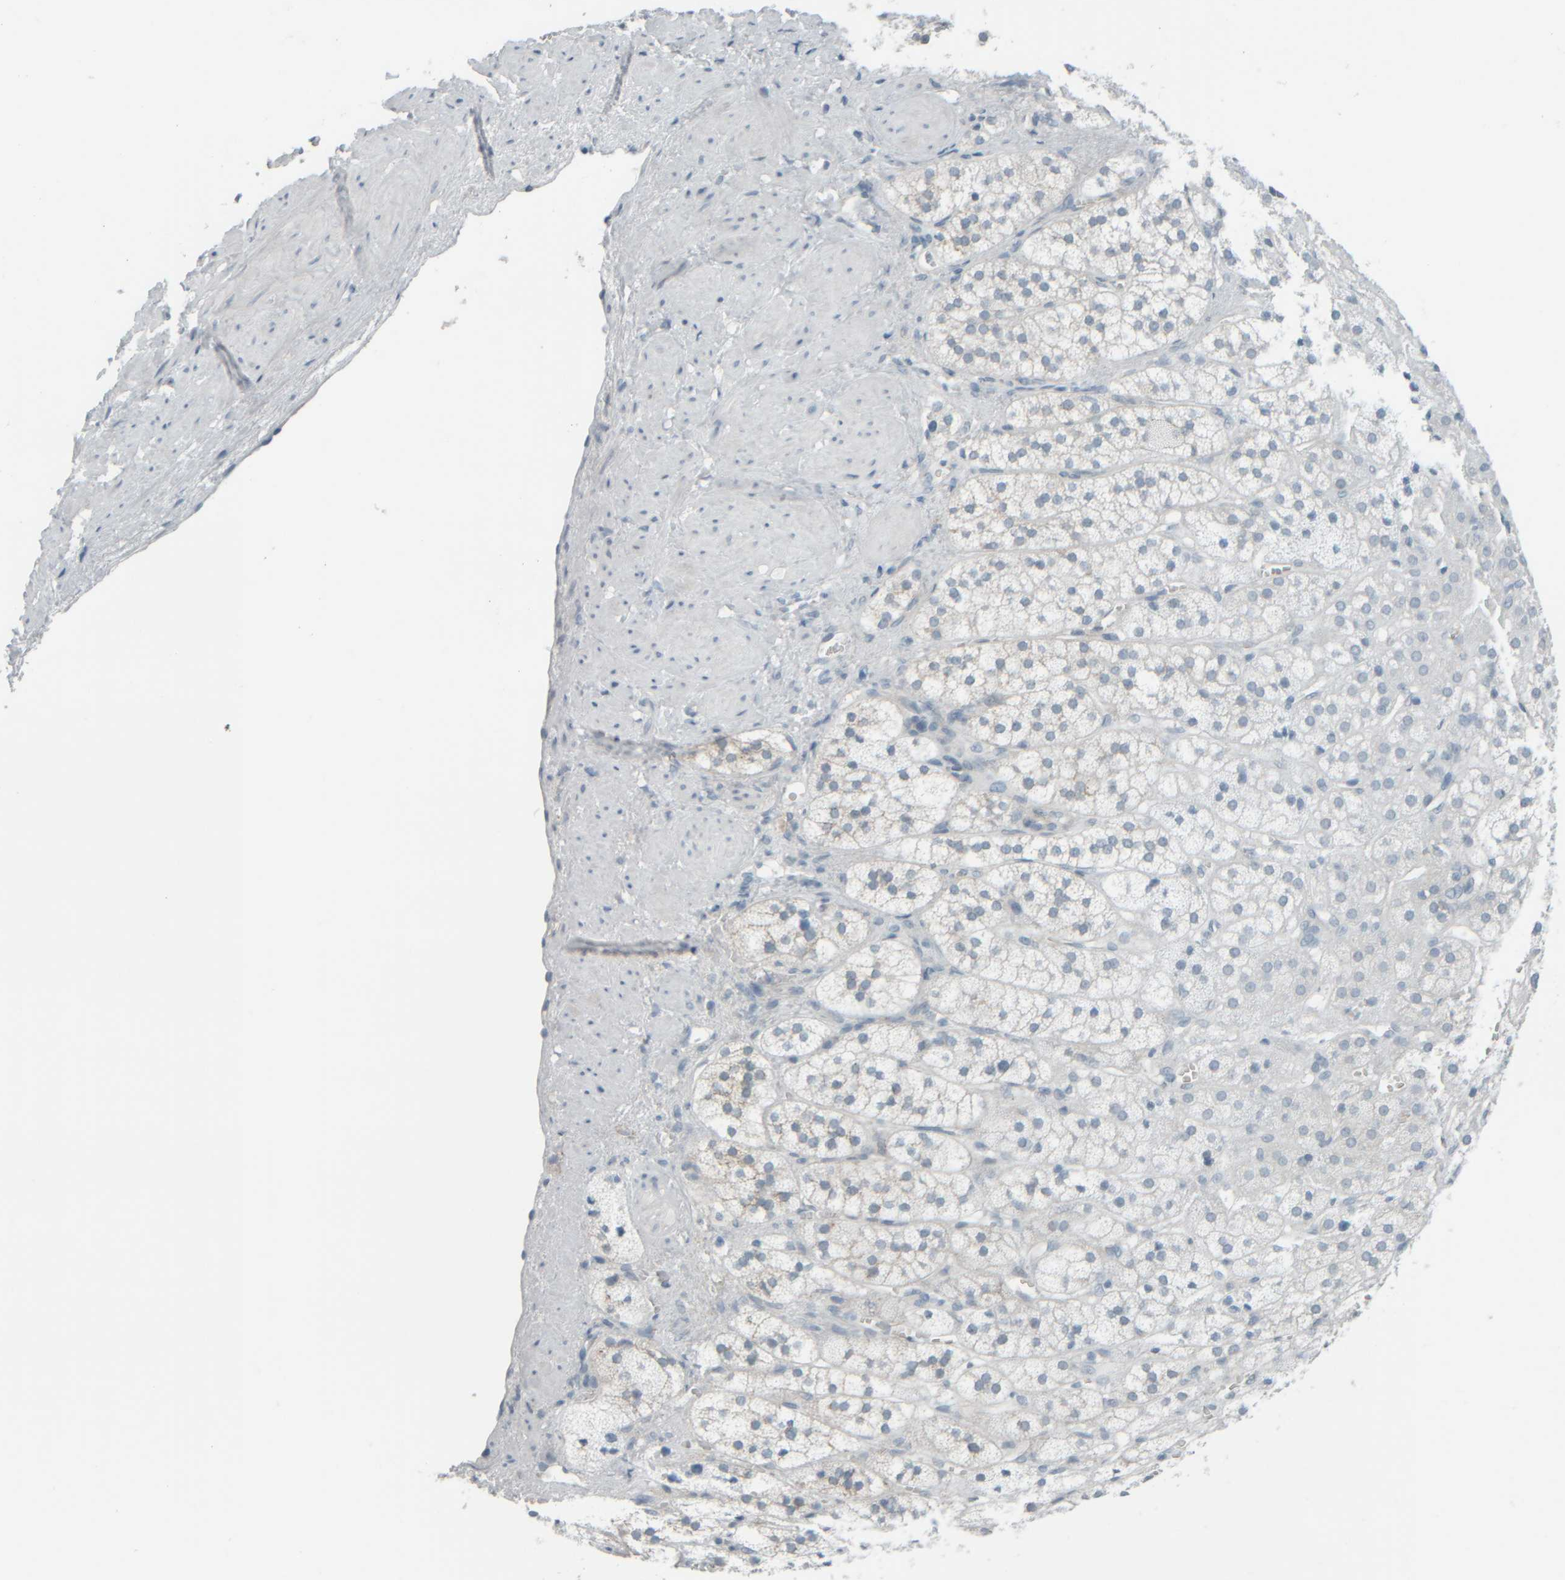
{"staining": {"intensity": "negative", "quantity": "none", "location": "none"}, "tissue": "adrenal gland", "cell_type": "Glandular cells", "image_type": "normal", "snomed": [{"axis": "morphology", "description": "Normal tissue, NOS"}, {"axis": "topography", "description": "Adrenal gland"}], "caption": "Protein analysis of benign adrenal gland exhibits no significant expression in glandular cells. (IHC, brightfield microscopy, high magnification).", "gene": "TPSAB1", "patient": {"sex": "male", "age": 56}}